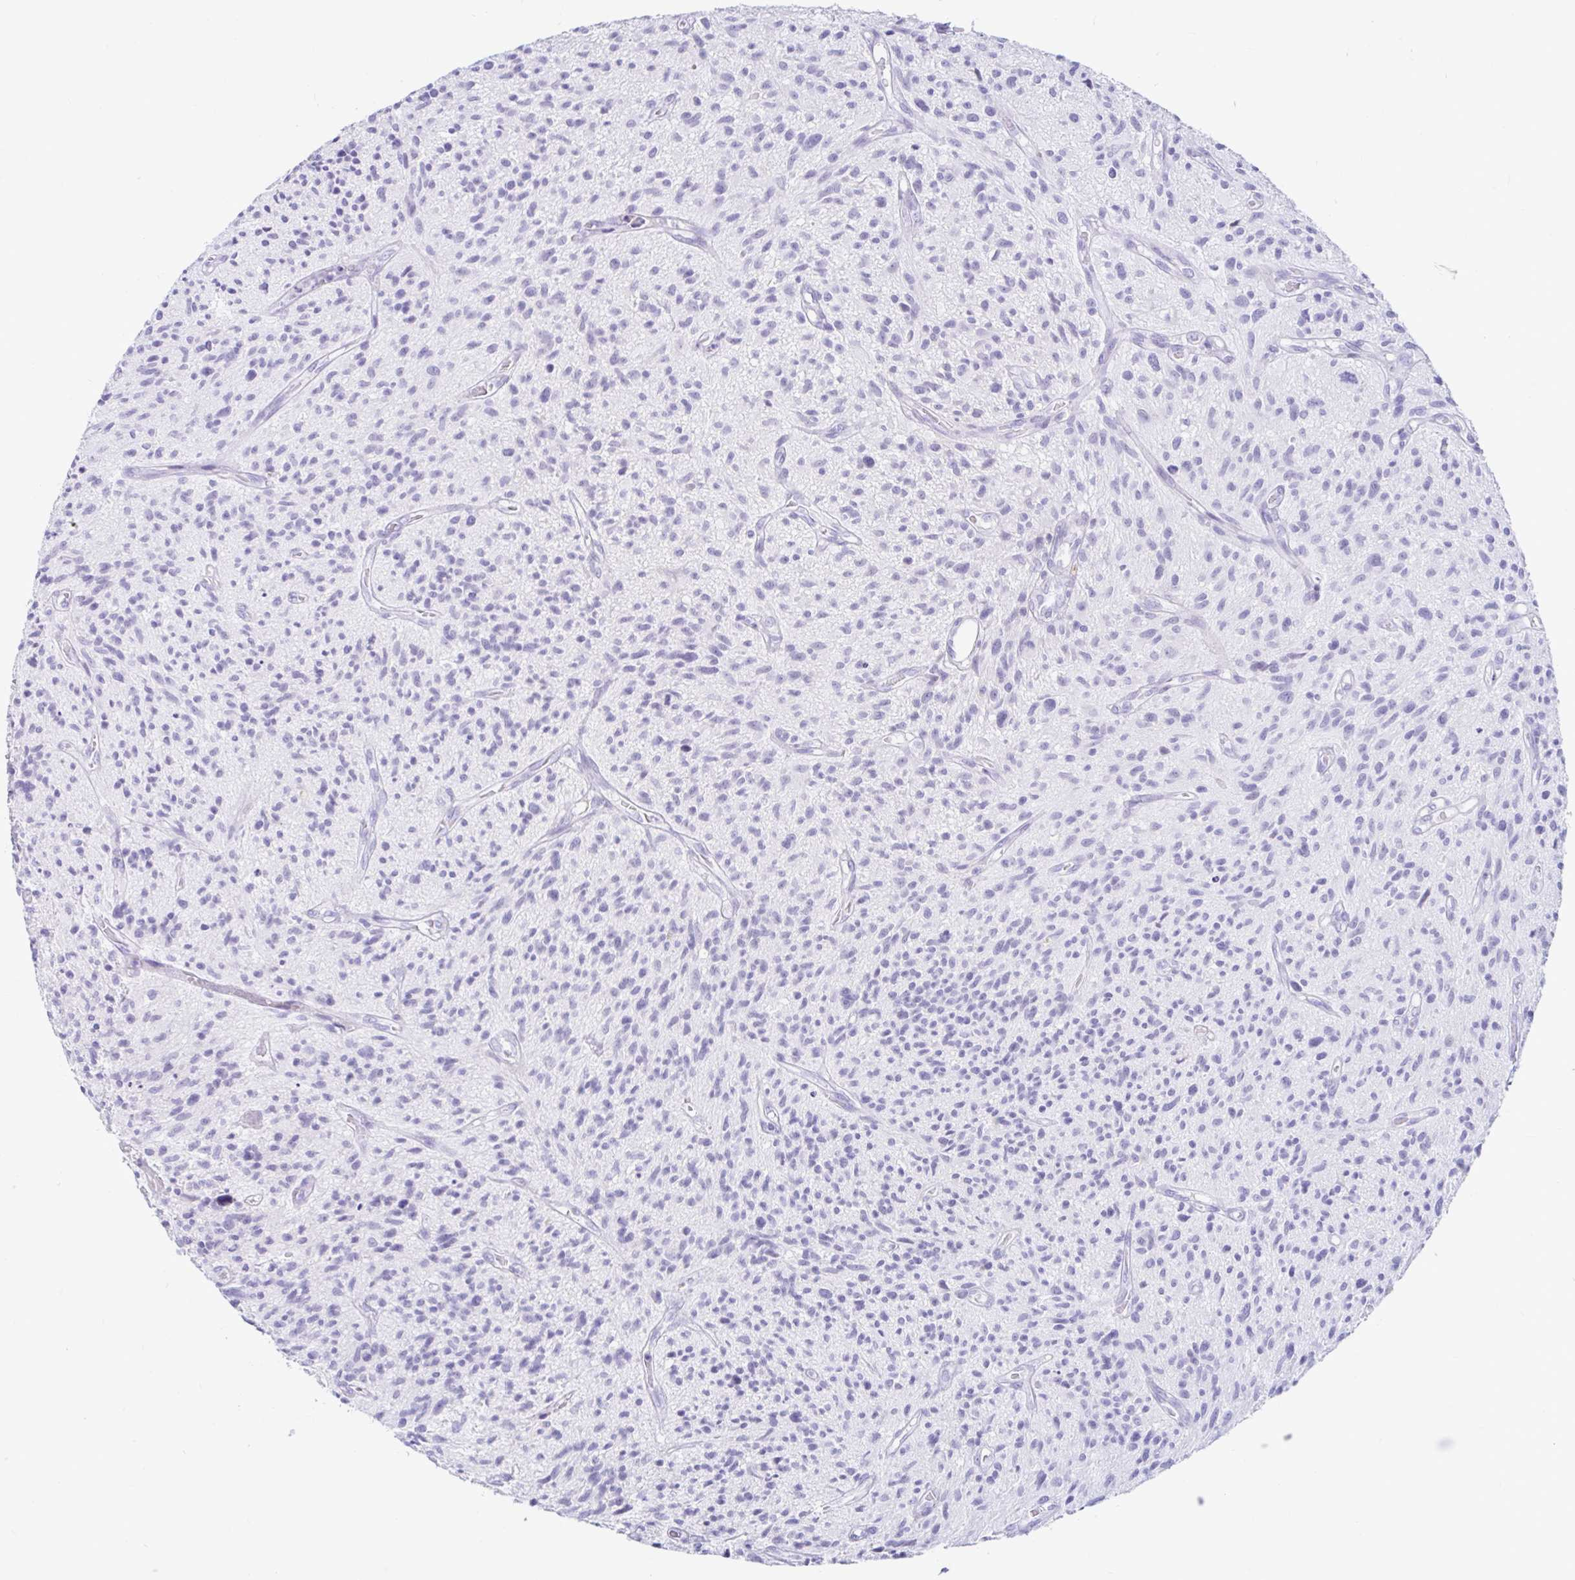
{"staining": {"intensity": "negative", "quantity": "none", "location": "none"}, "tissue": "glioma", "cell_type": "Tumor cells", "image_type": "cancer", "snomed": [{"axis": "morphology", "description": "Glioma, malignant, High grade"}, {"axis": "topography", "description": "Brain"}], "caption": "The micrograph shows no staining of tumor cells in glioma.", "gene": "BEST1", "patient": {"sex": "male", "age": 75}}